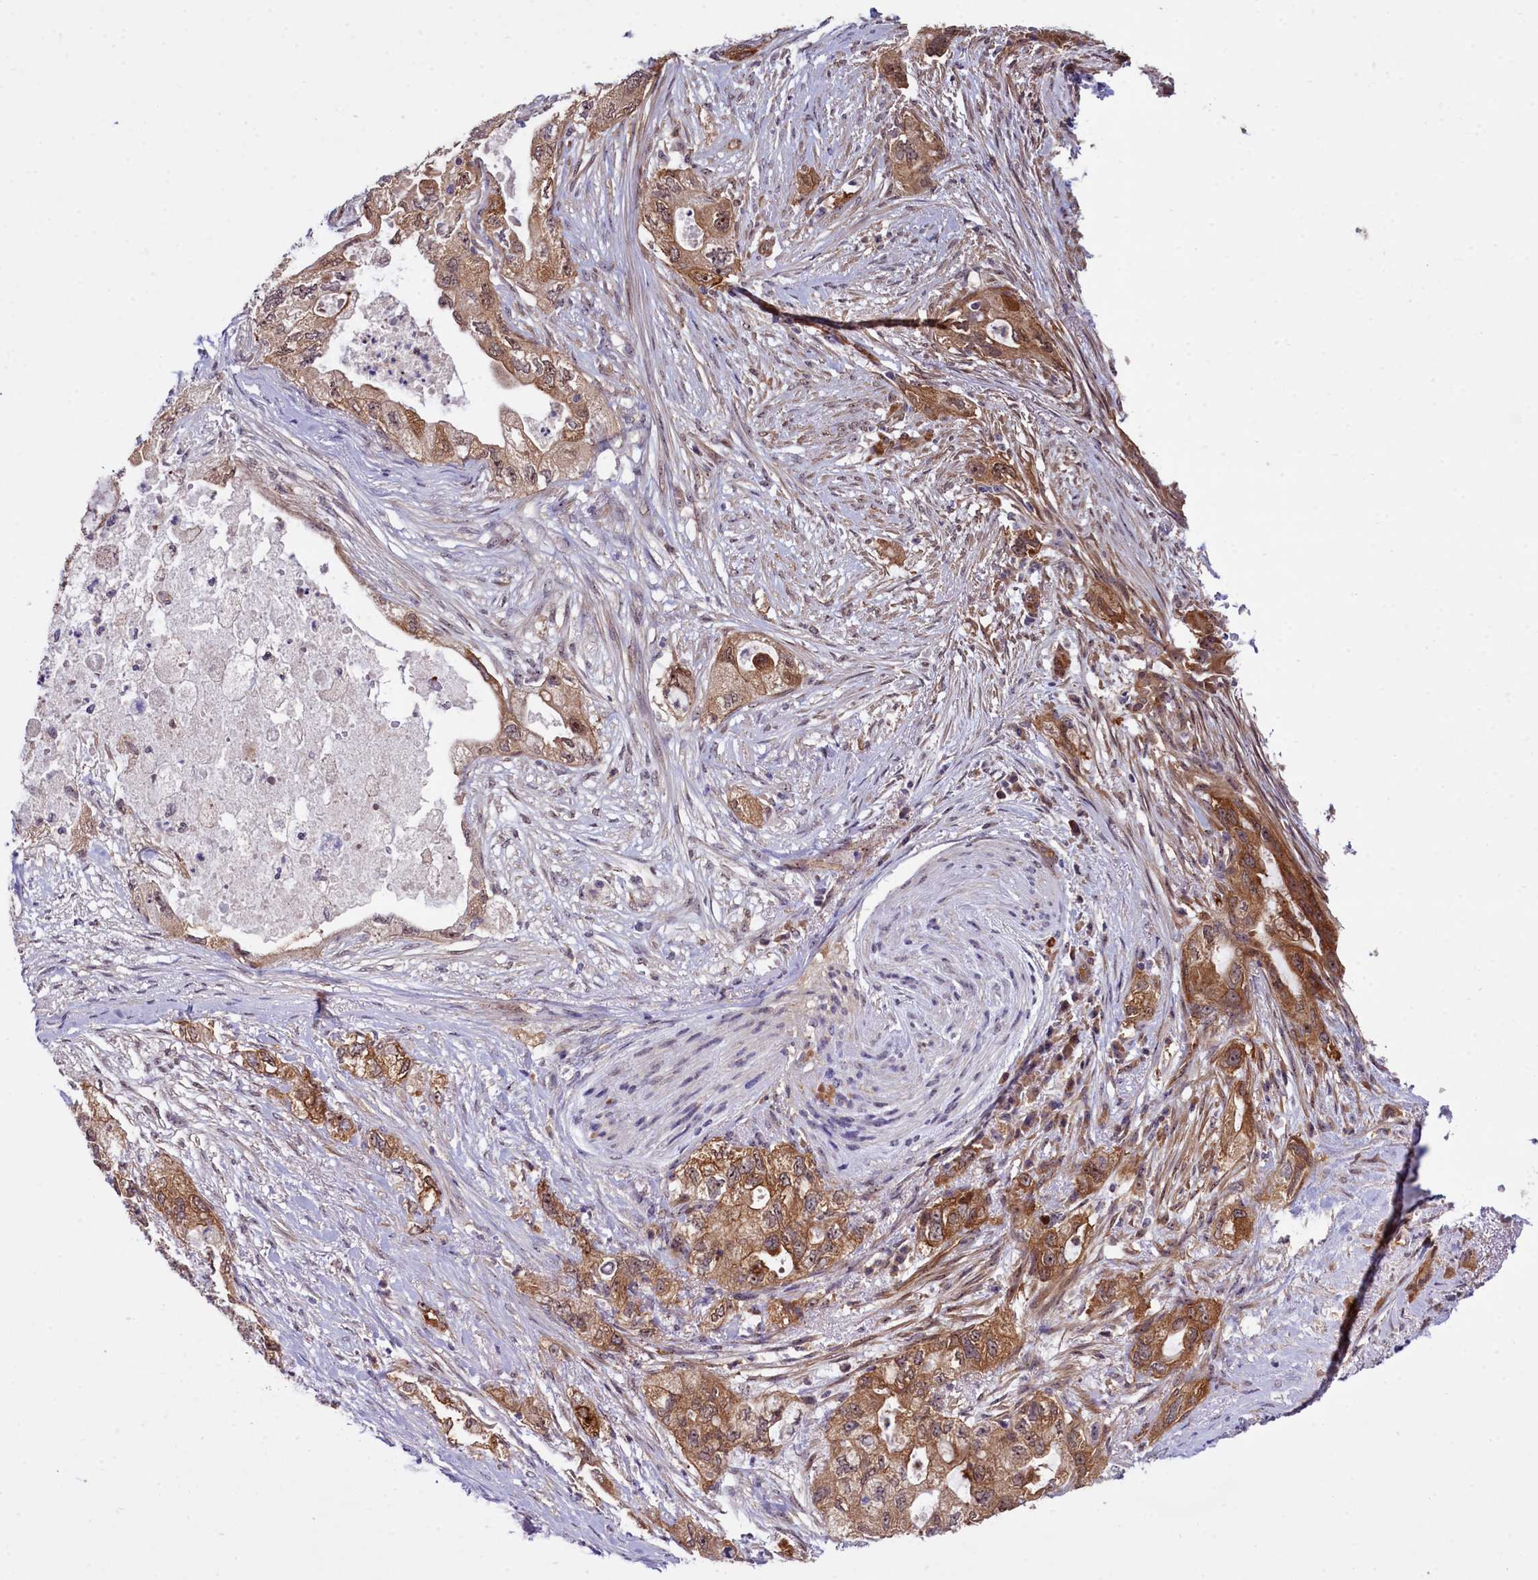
{"staining": {"intensity": "moderate", "quantity": ">75%", "location": "cytoplasmic/membranous"}, "tissue": "pancreatic cancer", "cell_type": "Tumor cells", "image_type": "cancer", "snomed": [{"axis": "morphology", "description": "Adenocarcinoma, NOS"}, {"axis": "topography", "description": "Pancreas"}], "caption": "High-magnification brightfield microscopy of pancreatic adenocarcinoma stained with DAB (3,3'-diaminobenzidine) (brown) and counterstained with hematoxylin (blue). tumor cells exhibit moderate cytoplasmic/membranous staining is present in approximately>75% of cells. (Stains: DAB in brown, nuclei in blue, Microscopy: brightfield microscopy at high magnification).", "gene": "BCAR1", "patient": {"sex": "female", "age": 73}}